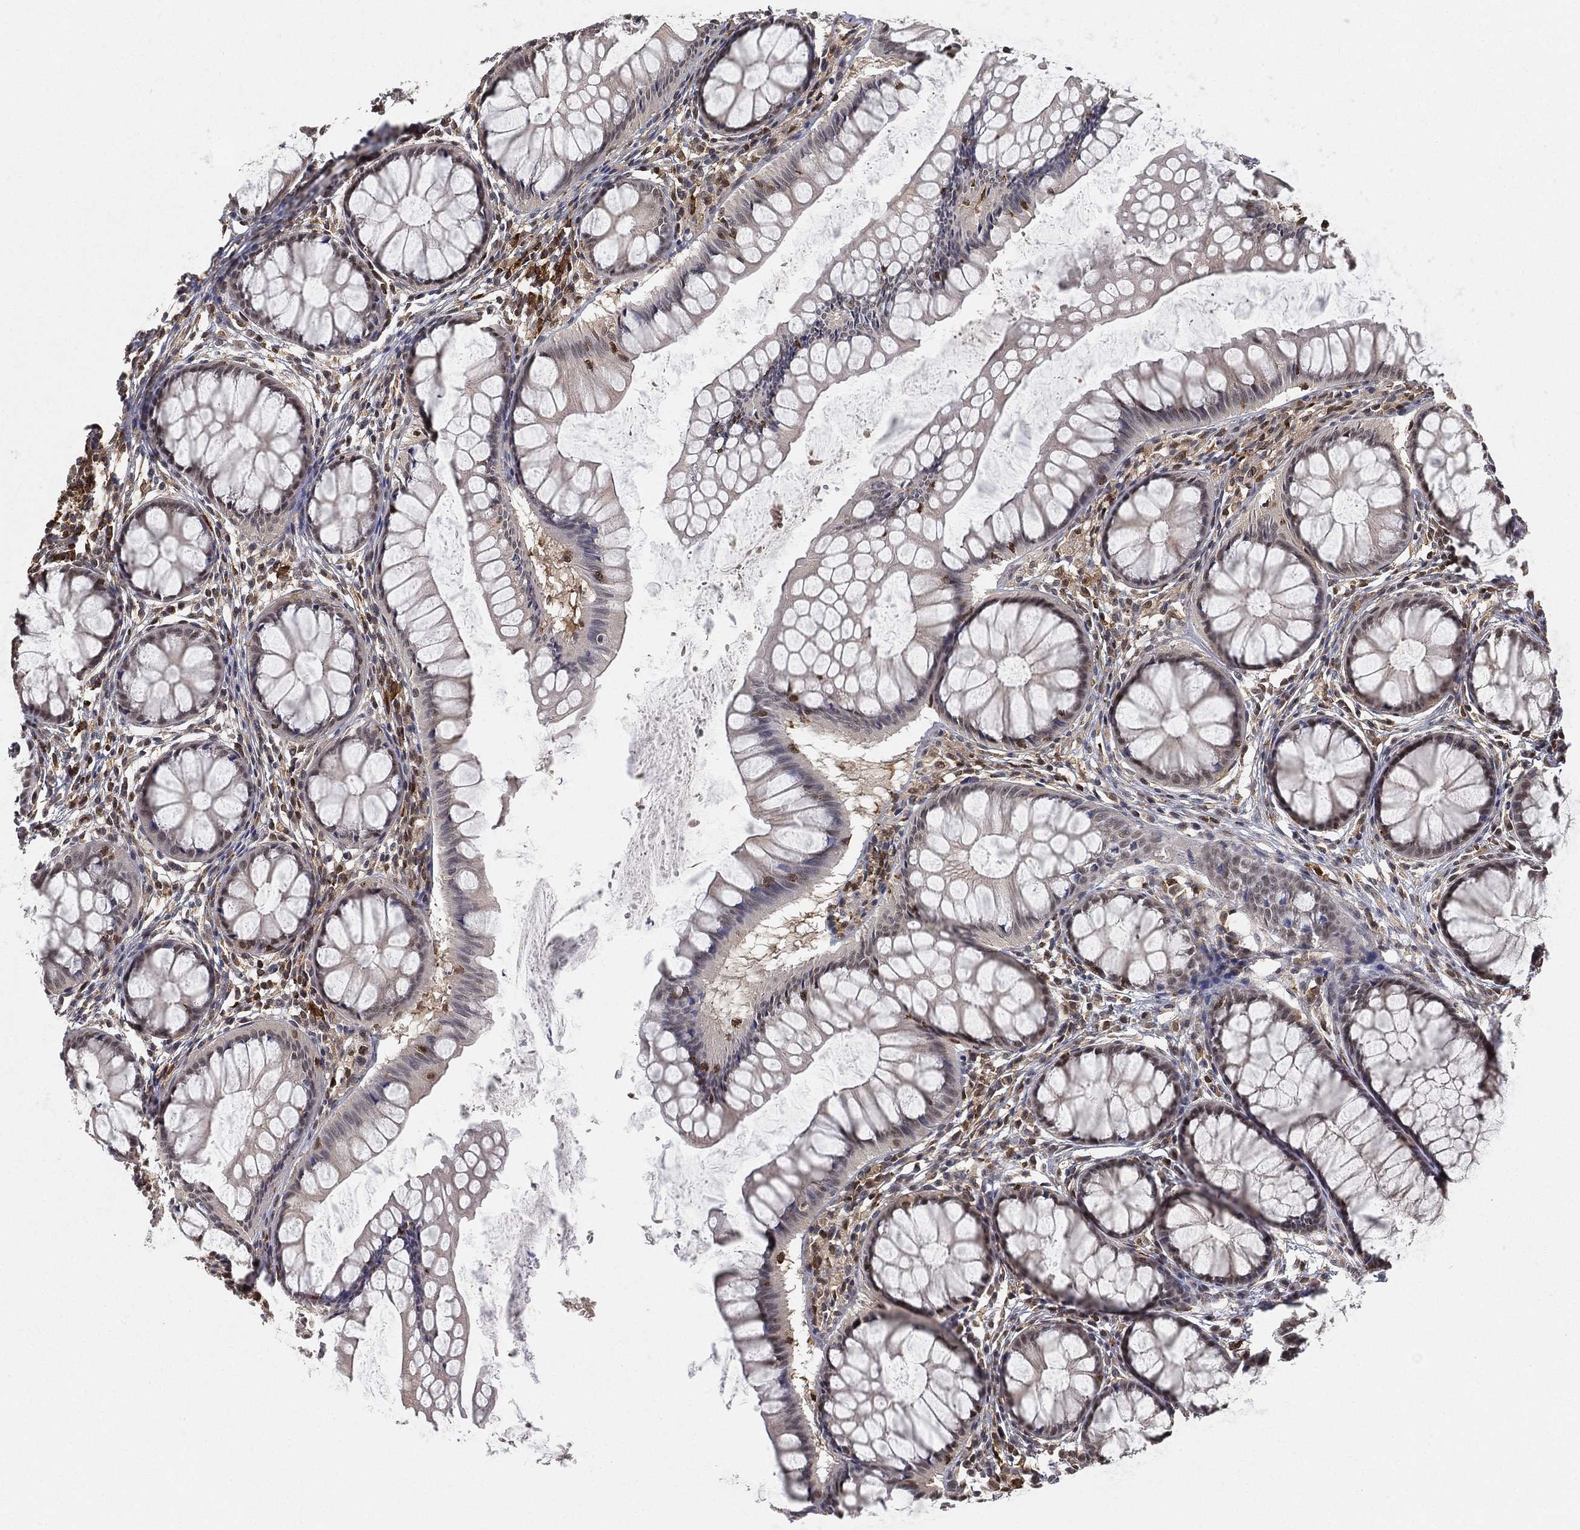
{"staining": {"intensity": "negative", "quantity": "none", "location": "none"}, "tissue": "colon", "cell_type": "Endothelial cells", "image_type": "normal", "snomed": [{"axis": "morphology", "description": "Normal tissue, NOS"}, {"axis": "topography", "description": "Colon"}], "caption": "Endothelial cells are negative for protein expression in unremarkable human colon. (Stains: DAB IHC with hematoxylin counter stain, Microscopy: brightfield microscopy at high magnification).", "gene": "WDR26", "patient": {"sex": "female", "age": 65}}